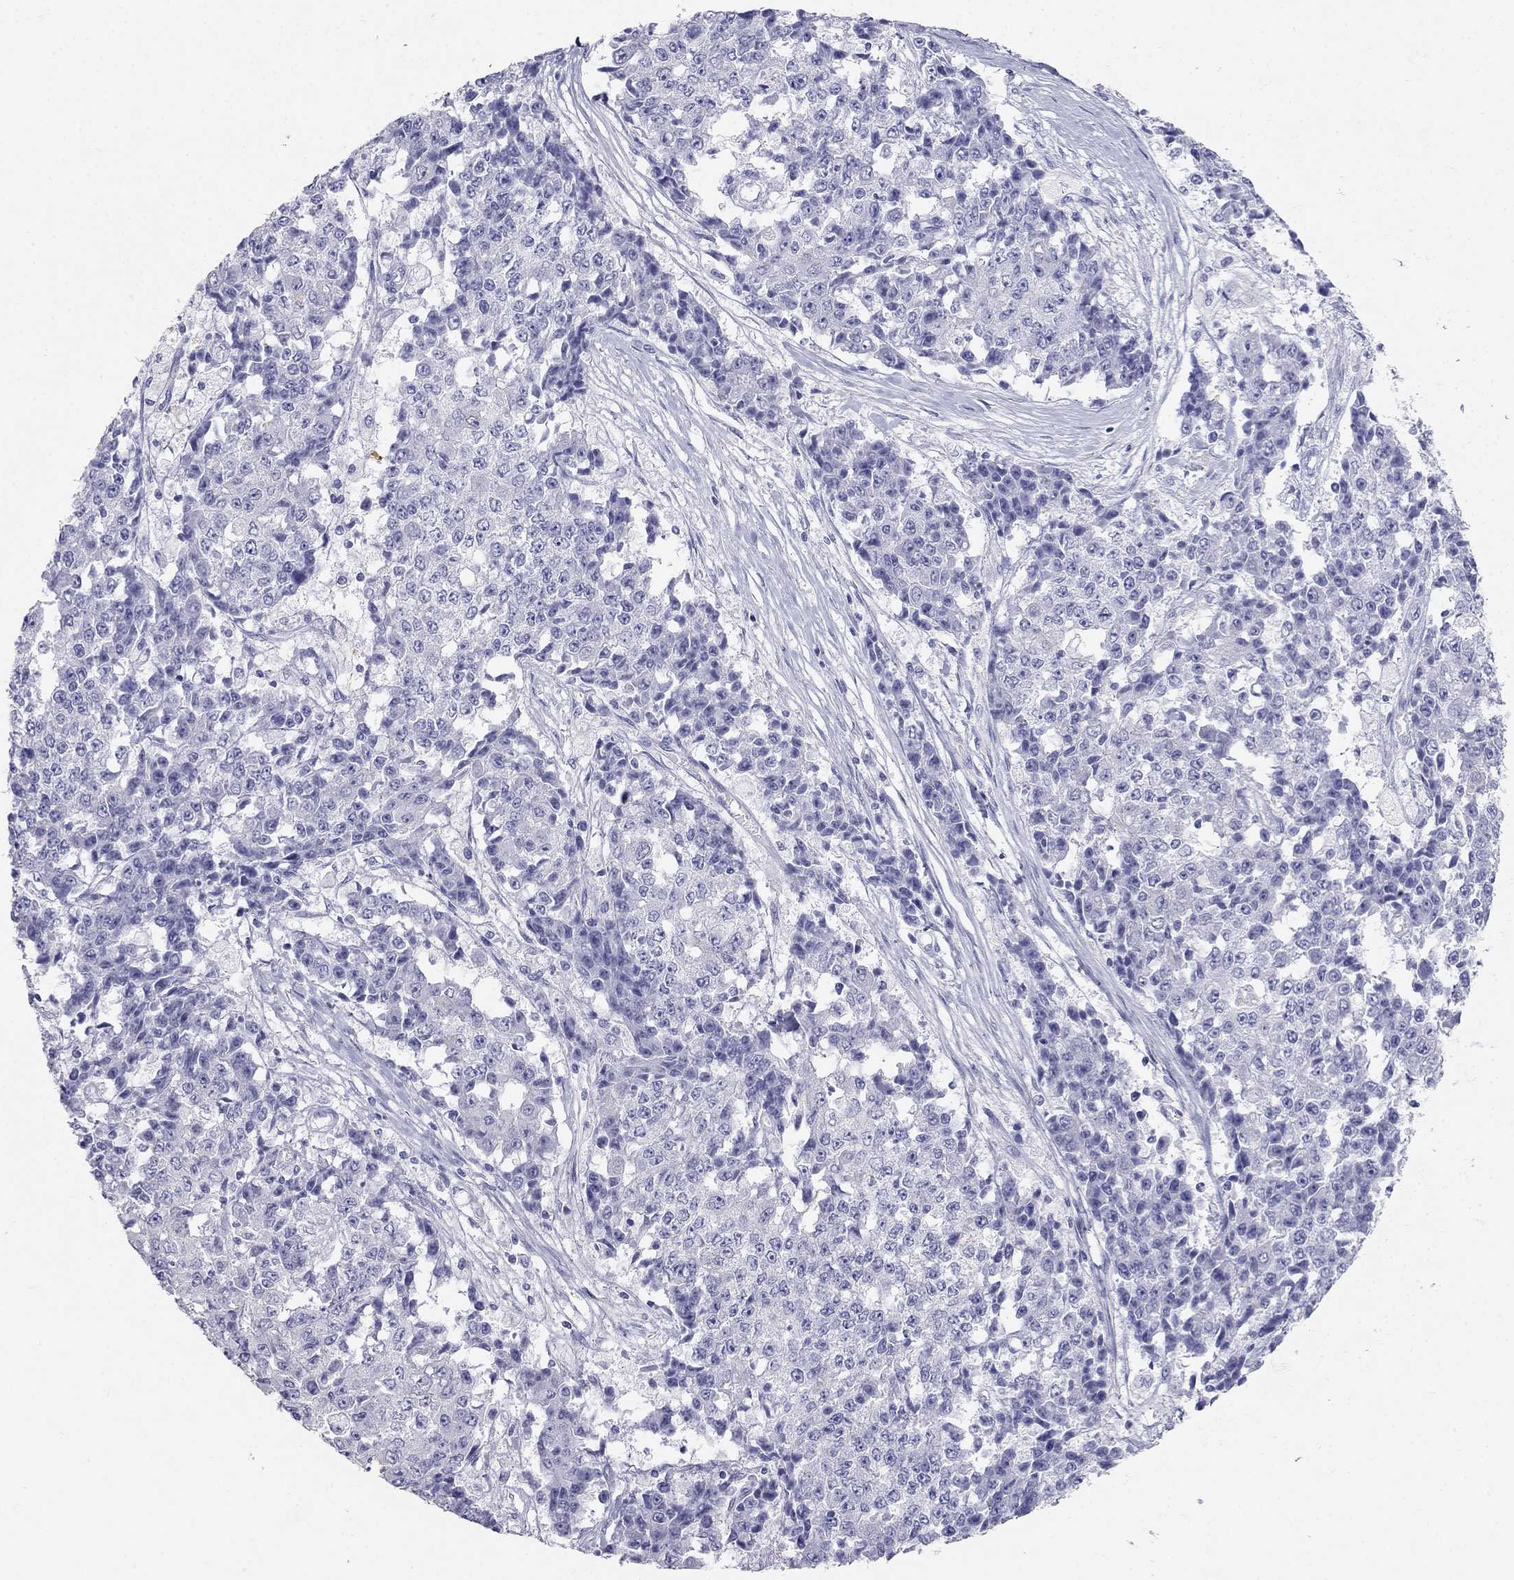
{"staining": {"intensity": "negative", "quantity": "none", "location": "none"}, "tissue": "ovarian cancer", "cell_type": "Tumor cells", "image_type": "cancer", "snomed": [{"axis": "morphology", "description": "Carcinoma, endometroid"}, {"axis": "topography", "description": "Ovary"}], "caption": "DAB (3,3'-diaminobenzidine) immunohistochemical staining of ovarian endometroid carcinoma exhibits no significant positivity in tumor cells.", "gene": "RFLNA", "patient": {"sex": "female", "age": 42}}